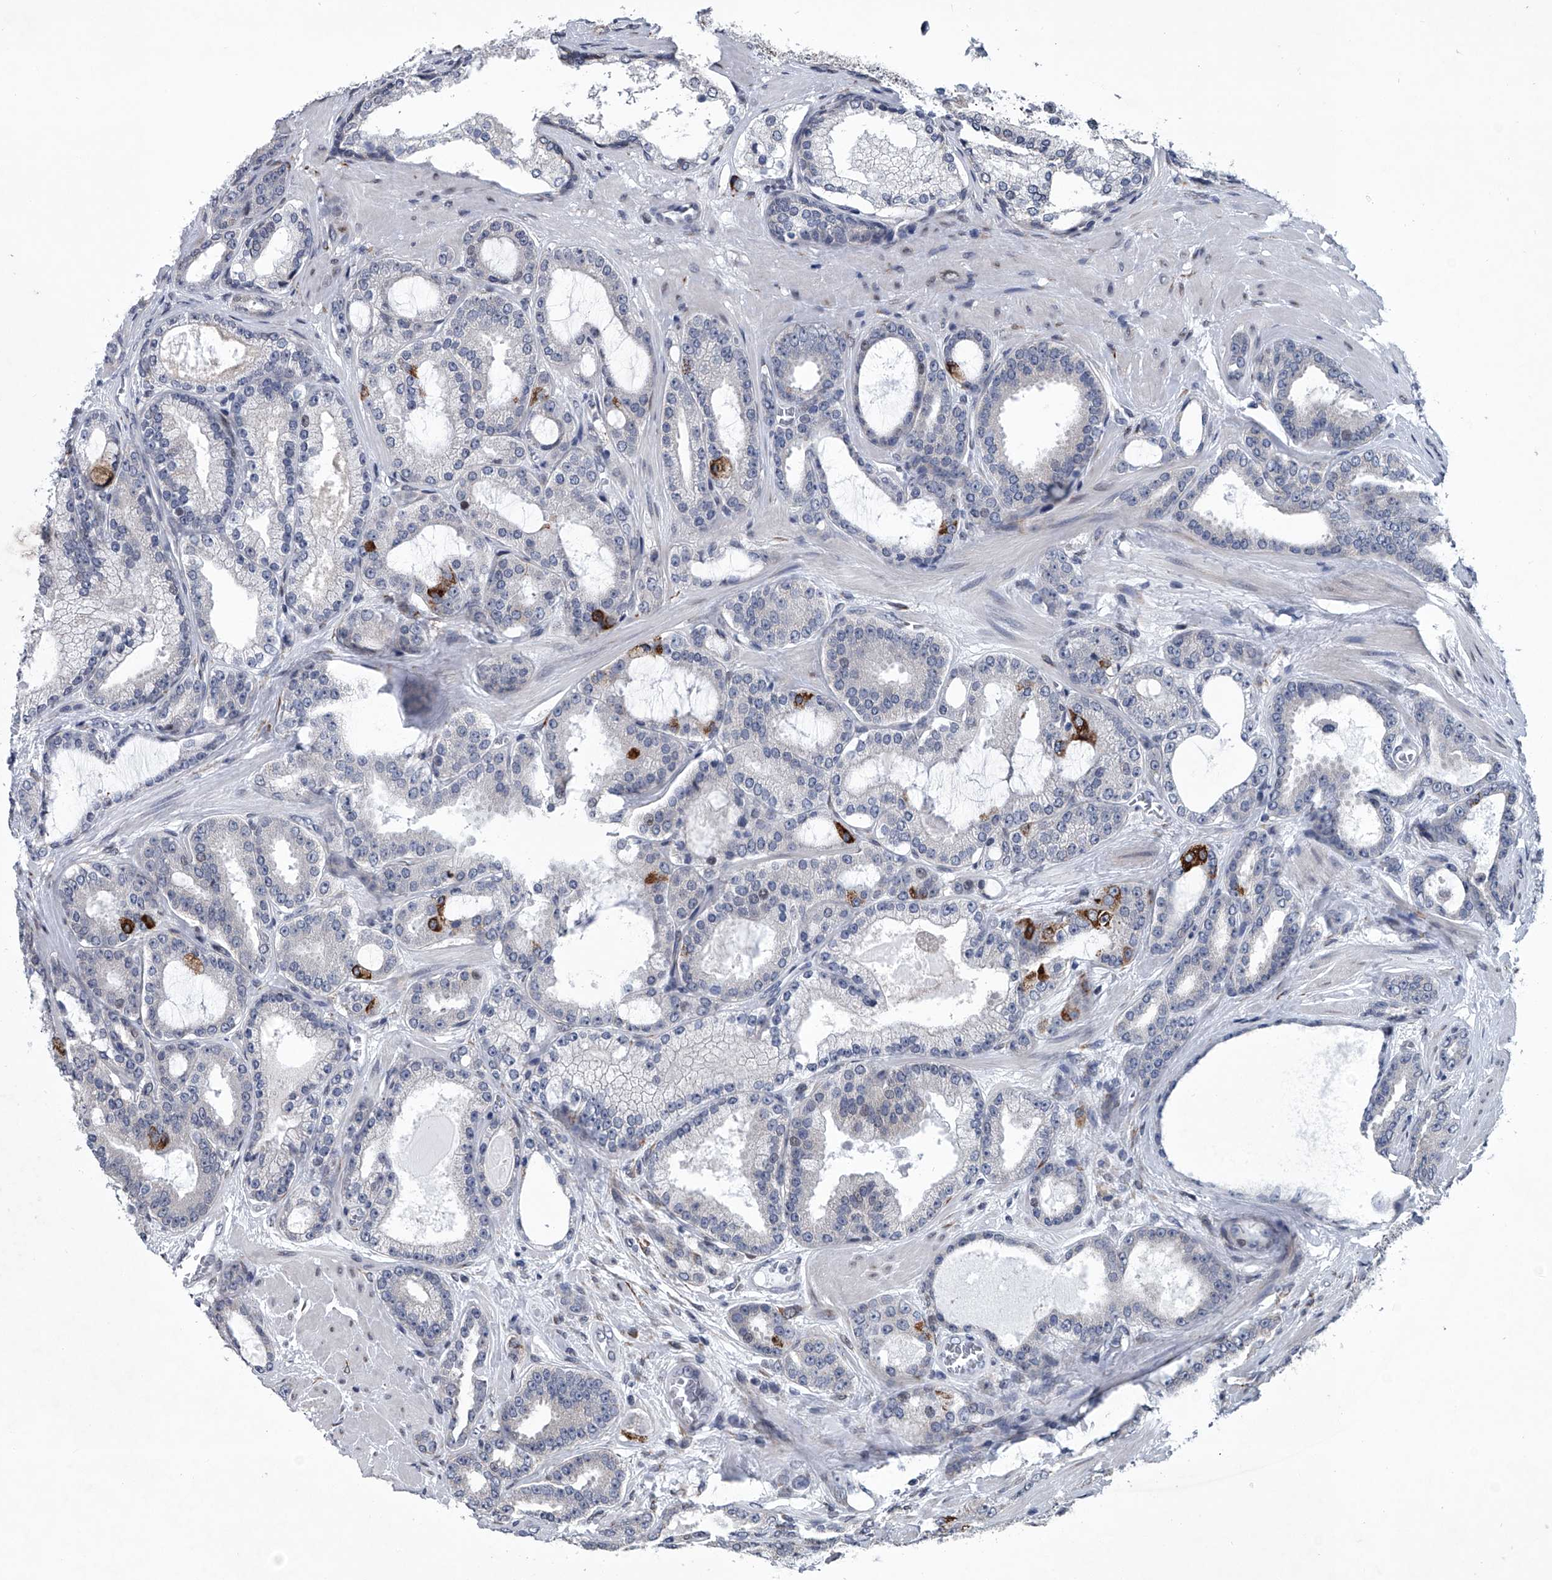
{"staining": {"intensity": "strong", "quantity": "<25%", "location": "cytoplasmic/membranous"}, "tissue": "prostate cancer", "cell_type": "Tumor cells", "image_type": "cancer", "snomed": [{"axis": "morphology", "description": "Adenocarcinoma, High grade"}, {"axis": "topography", "description": "Prostate"}], "caption": "Immunohistochemistry (IHC) micrograph of neoplastic tissue: human prostate cancer stained using IHC exhibits medium levels of strong protein expression localized specifically in the cytoplasmic/membranous of tumor cells, appearing as a cytoplasmic/membranous brown color.", "gene": "PPP2R5D", "patient": {"sex": "male", "age": 60}}